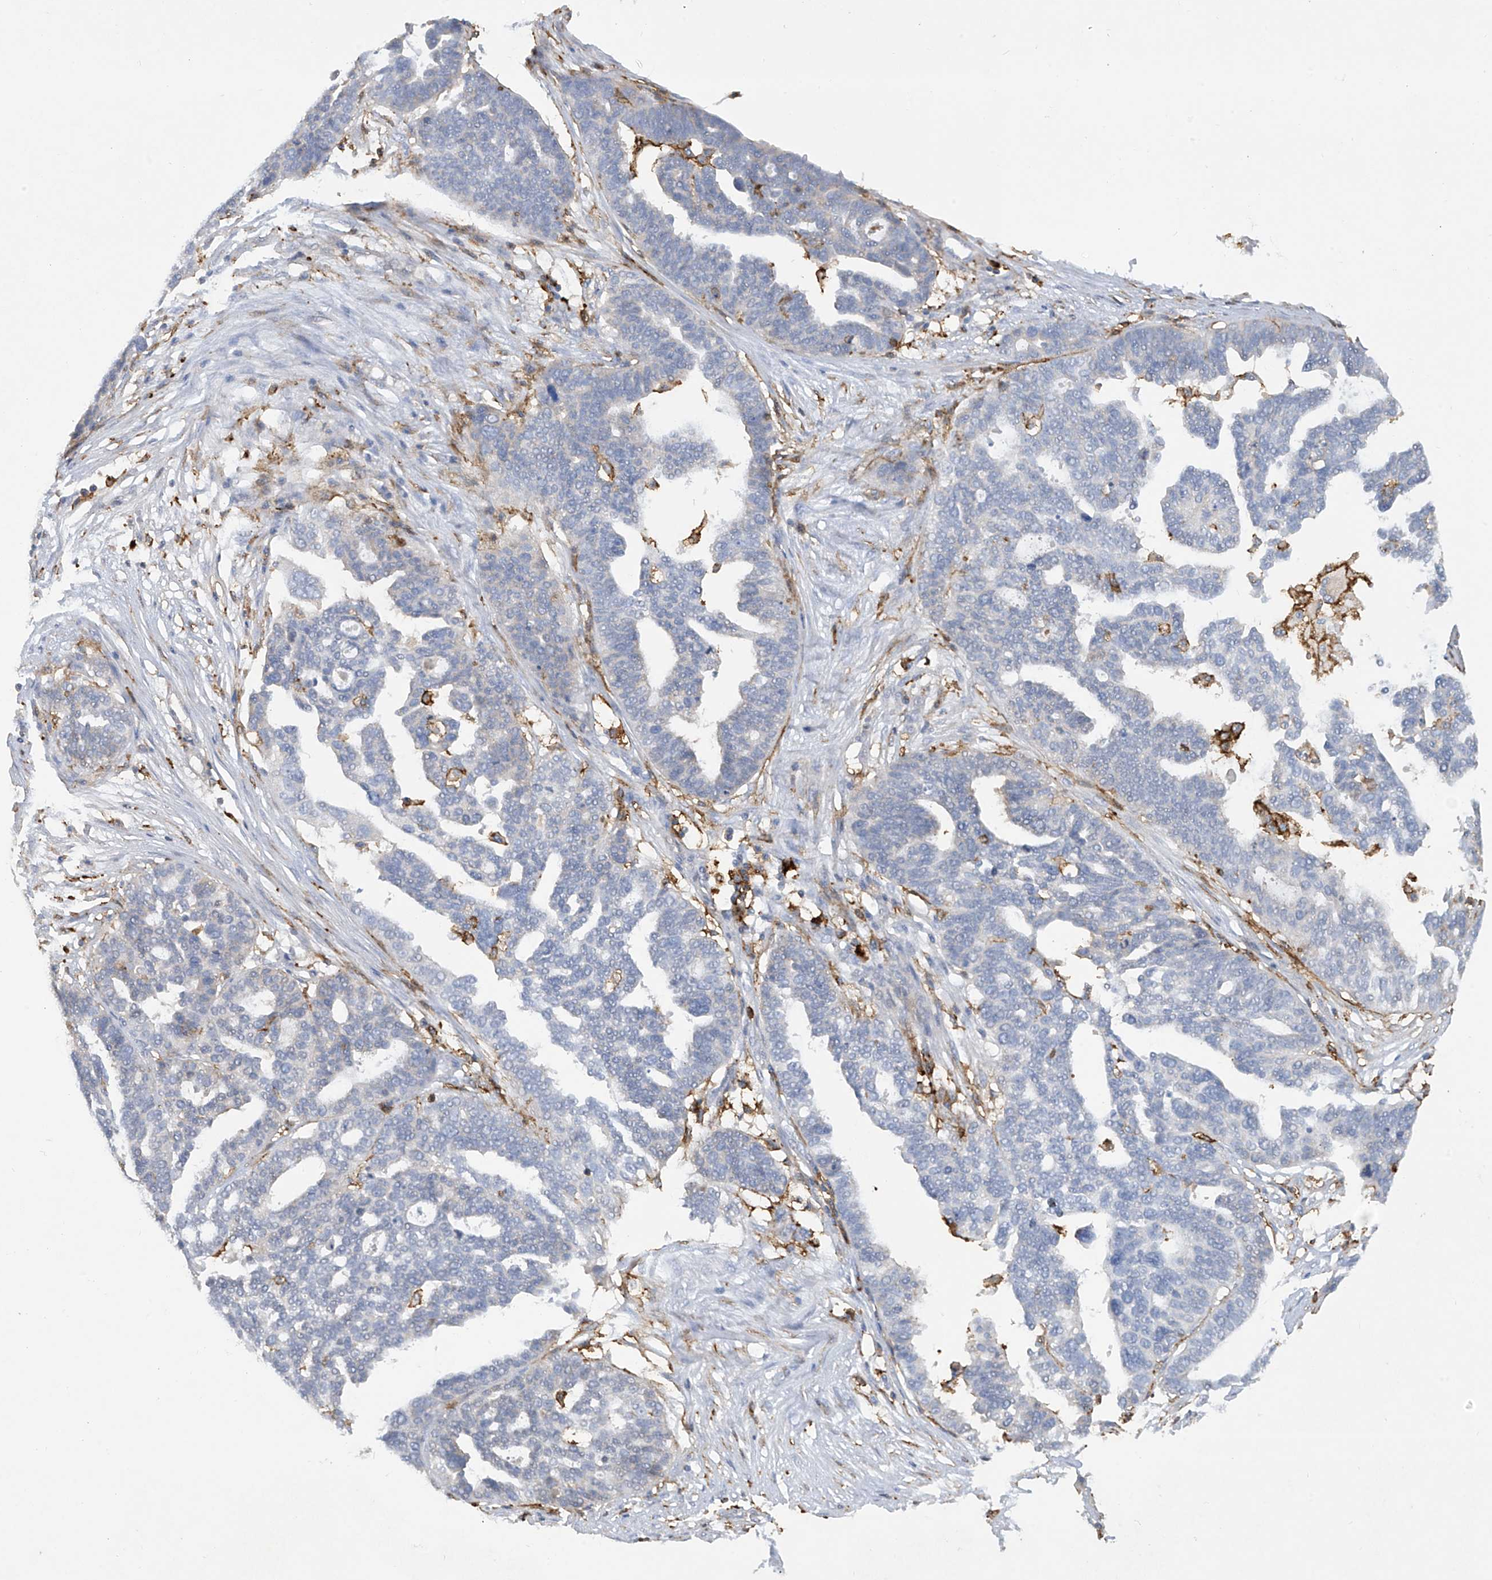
{"staining": {"intensity": "negative", "quantity": "none", "location": "none"}, "tissue": "ovarian cancer", "cell_type": "Tumor cells", "image_type": "cancer", "snomed": [{"axis": "morphology", "description": "Cystadenocarcinoma, serous, NOS"}, {"axis": "topography", "description": "Ovary"}], "caption": "DAB immunohistochemical staining of human ovarian cancer (serous cystadenocarcinoma) reveals no significant positivity in tumor cells.", "gene": "FCGR3A", "patient": {"sex": "female", "age": 59}}